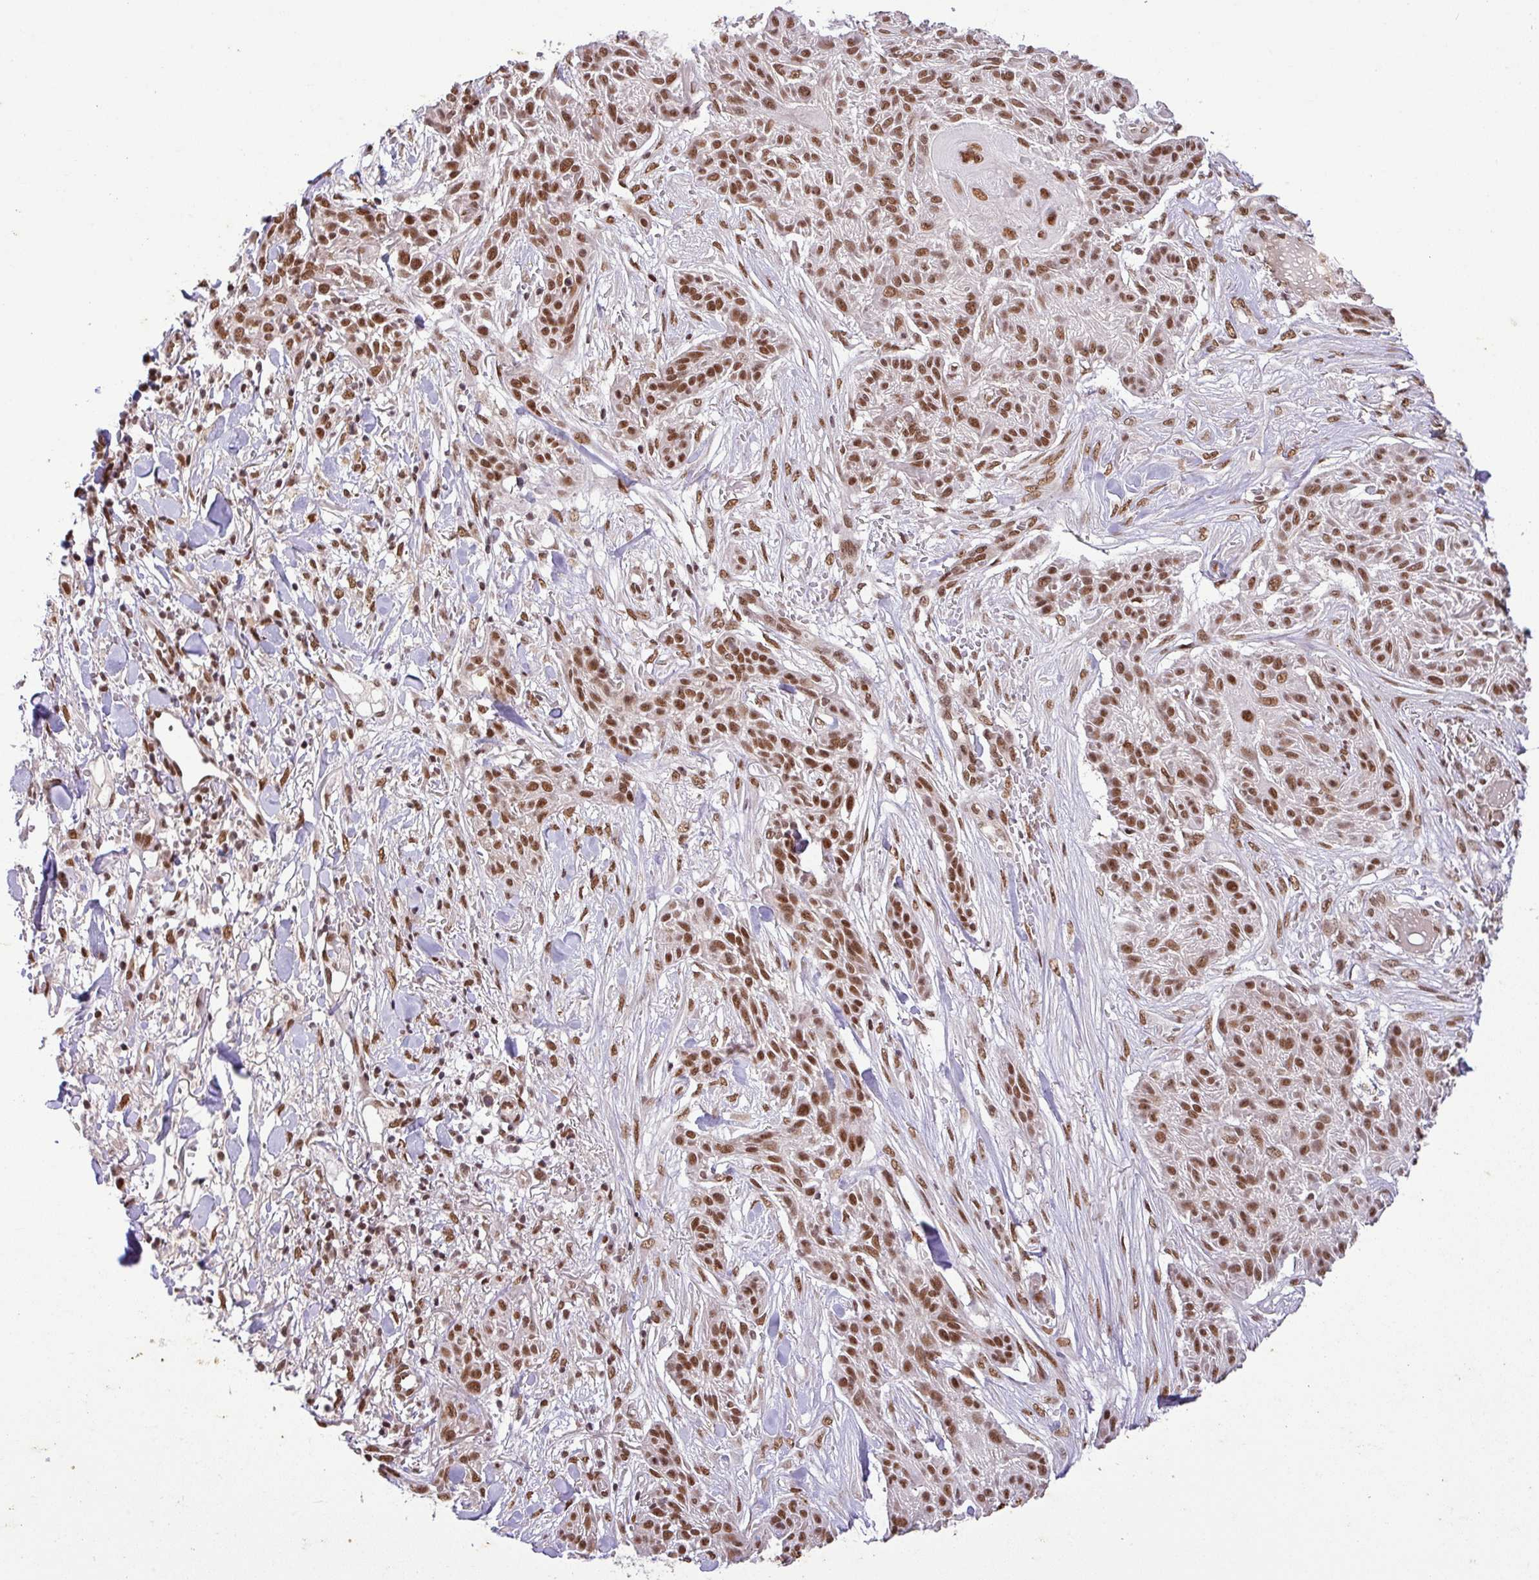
{"staining": {"intensity": "strong", "quantity": ">75%", "location": "nuclear"}, "tissue": "skin cancer", "cell_type": "Tumor cells", "image_type": "cancer", "snomed": [{"axis": "morphology", "description": "Squamous cell carcinoma, NOS"}, {"axis": "topography", "description": "Skin"}], "caption": "Squamous cell carcinoma (skin) tissue exhibits strong nuclear staining in about >75% of tumor cells, visualized by immunohistochemistry.", "gene": "SRSF2", "patient": {"sex": "male", "age": 86}}